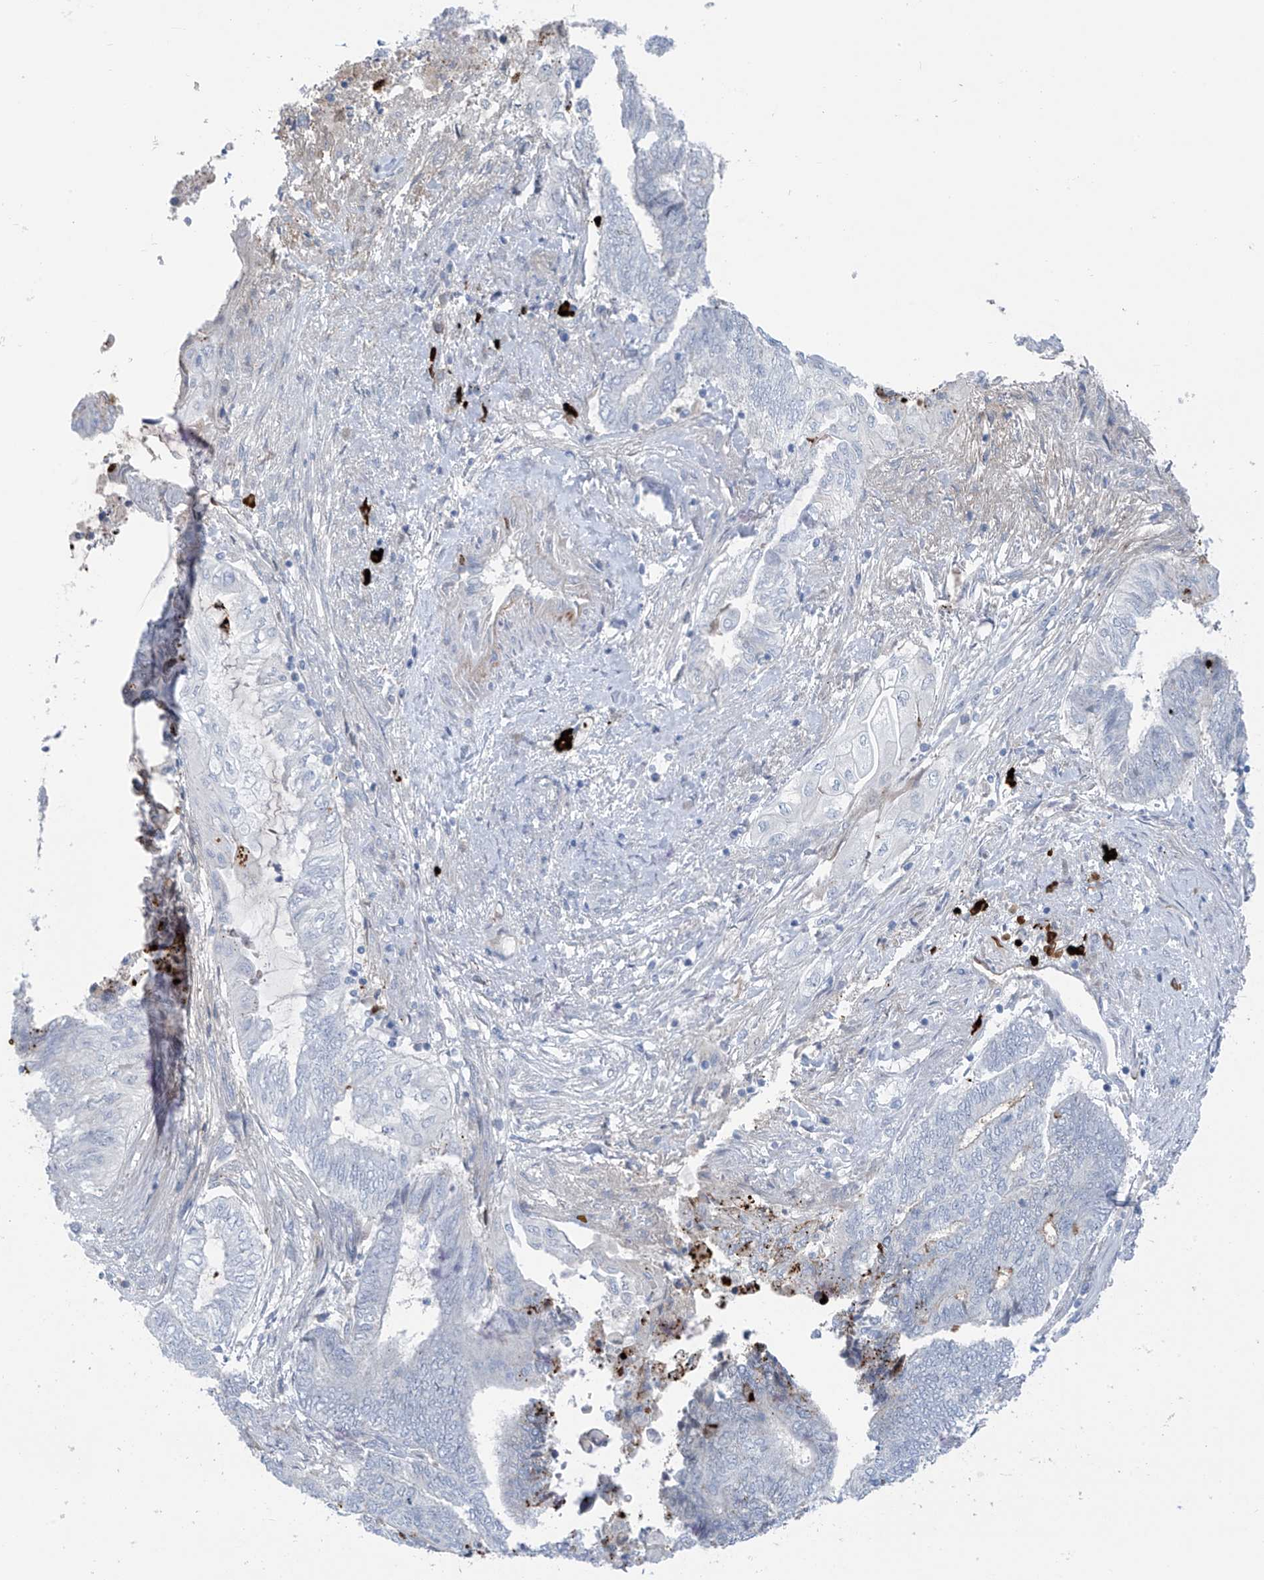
{"staining": {"intensity": "negative", "quantity": "none", "location": "none"}, "tissue": "endometrial cancer", "cell_type": "Tumor cells", "image_type": "cancer", "snomed": [{"axis": "morphology", "description": "Adenocarcinoma, NOS"}, {"axis": "topography", "description": "Uterus"}, {"axis": "topography", "description": "Endometrium"}], "caption": "Immunohistochemistry of human endometrial adenocarcinoma shows no staining in tumor cells.", "gene": "ZNF793", "patient": {"sex": "female", "age": 70}}